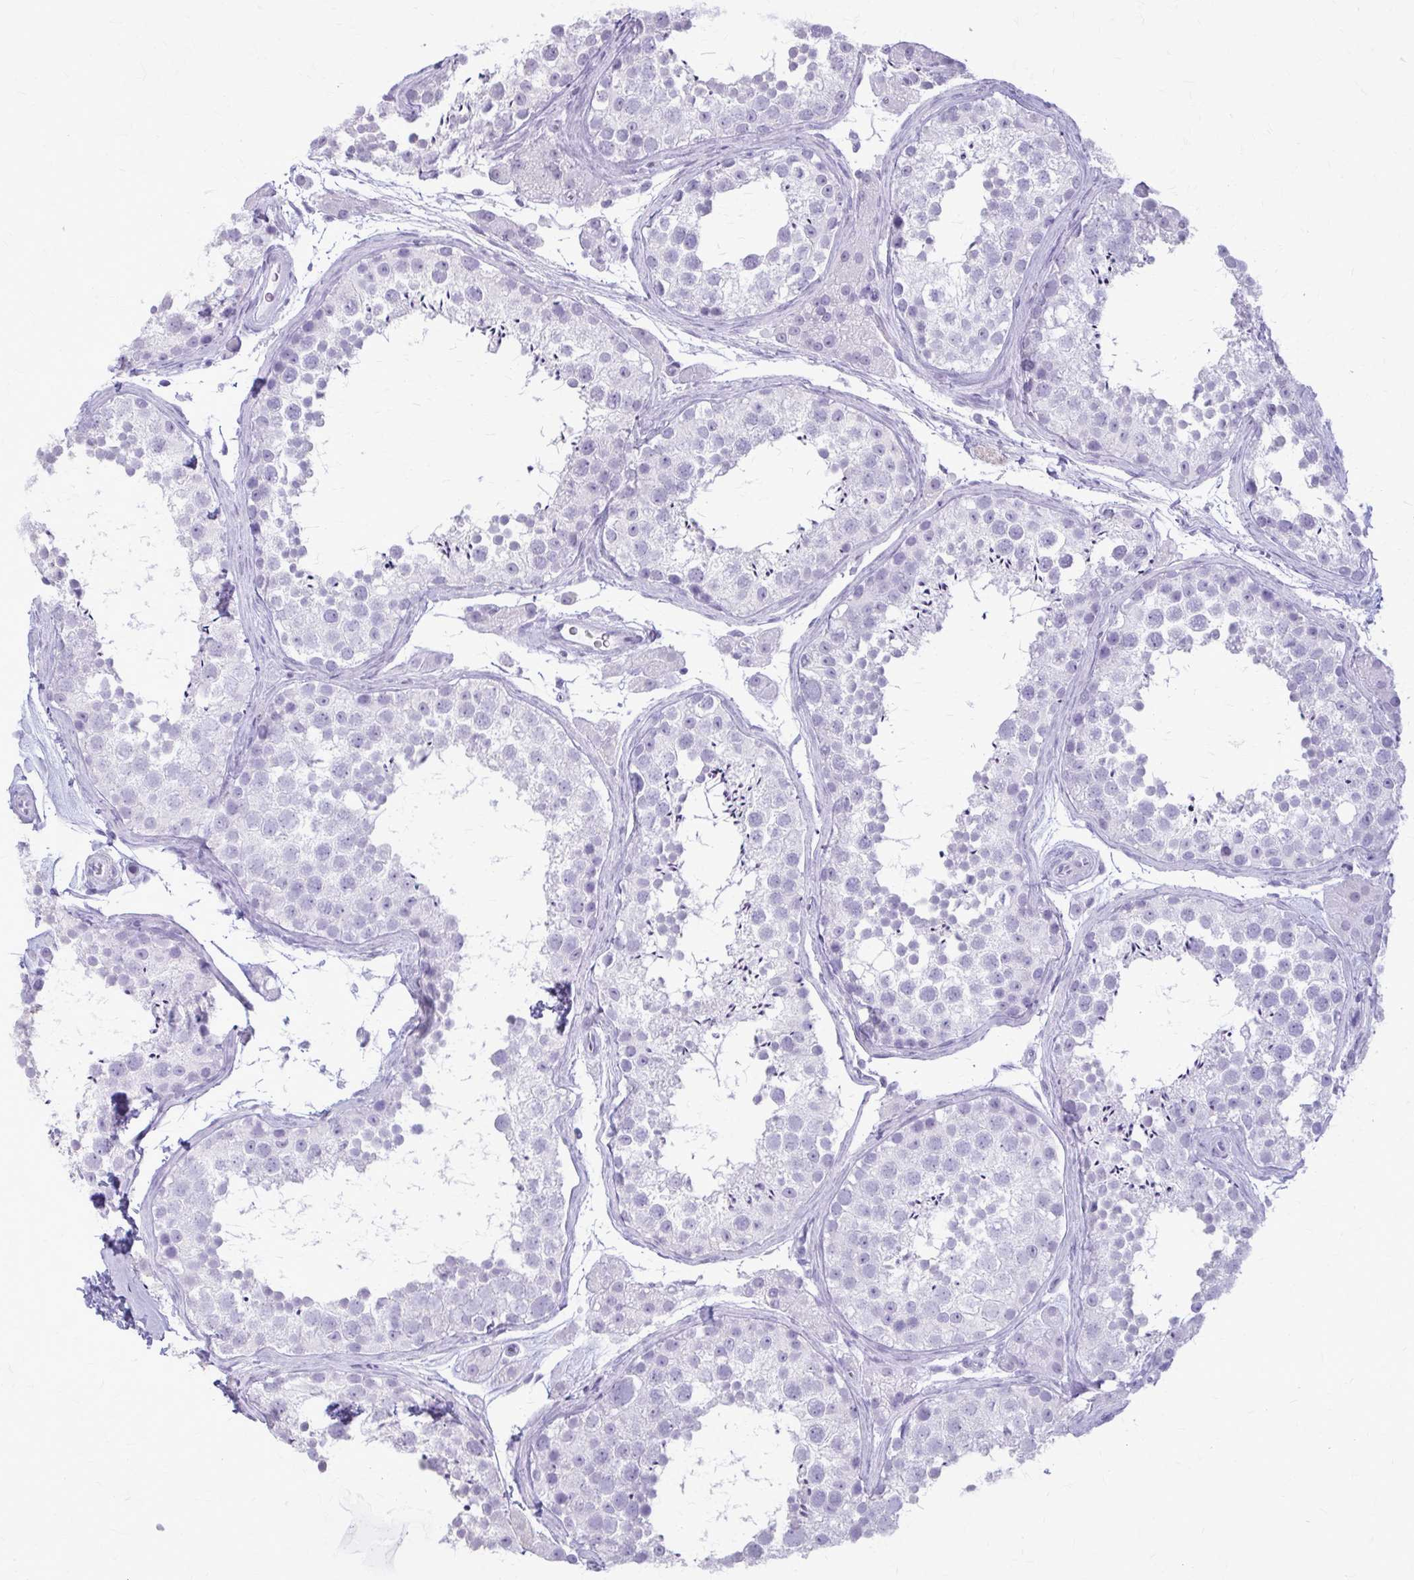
{"staining": {"intensity": "negative", "quantity": "none", "location": "none"}, "tissue": "testis", "cell_type": "Cells in seminiferous ducts", "image_type": "normal", "snomed": [{"axis": "morphology", "description": "Normal tissue, NOS"}, {"axis": "topography", "description": "Testis"}], "caption": "Normal testis was stained to show a protein in brown. There is no significant expression in cells in seminiferous ducts.", "gene": "KRT5", "patient": {"sex": "male", "age": 41}}